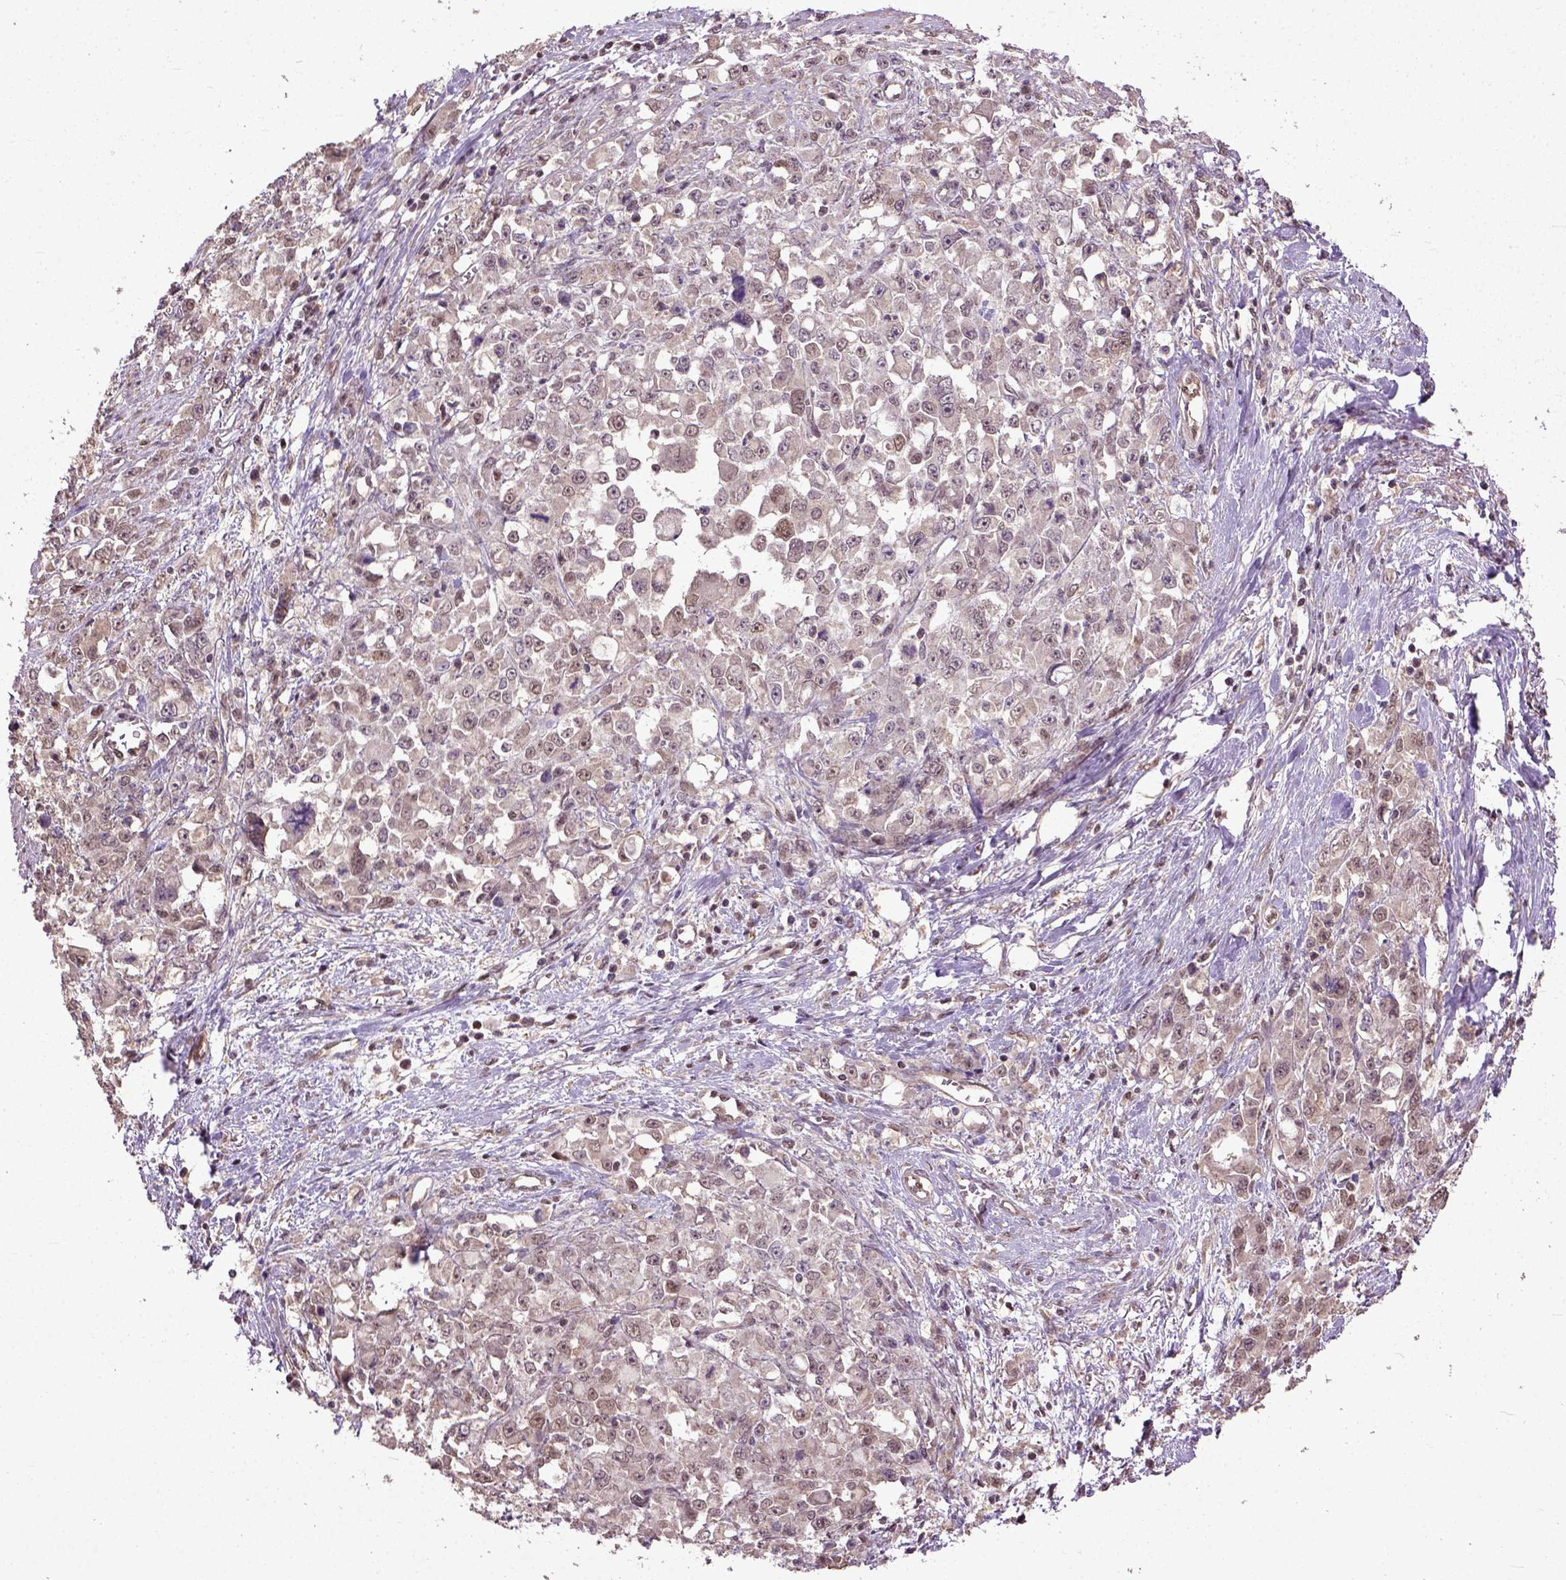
{"staining": {"intensity": "weak", "quantity": ">75%", "location": "nuclear"}, "tissue": "stomach cancer", "cell_type": "Tumor cells", "image_type": "cancer", "snomed": [{"axis": "morphology", "description": "Adenocarcinoma, NOS"}, {"axis": "topography", "description": "Stomach"}], "caption": "Immunohistochemical staining of human stomach cancer displays weak nuclear protein staining in about >75% of tumor cells. The protein is shown in brown color, while the nuclei are stained blue.", "gene": "UBA3", "patient": {"sex": "female", "age": 76}}